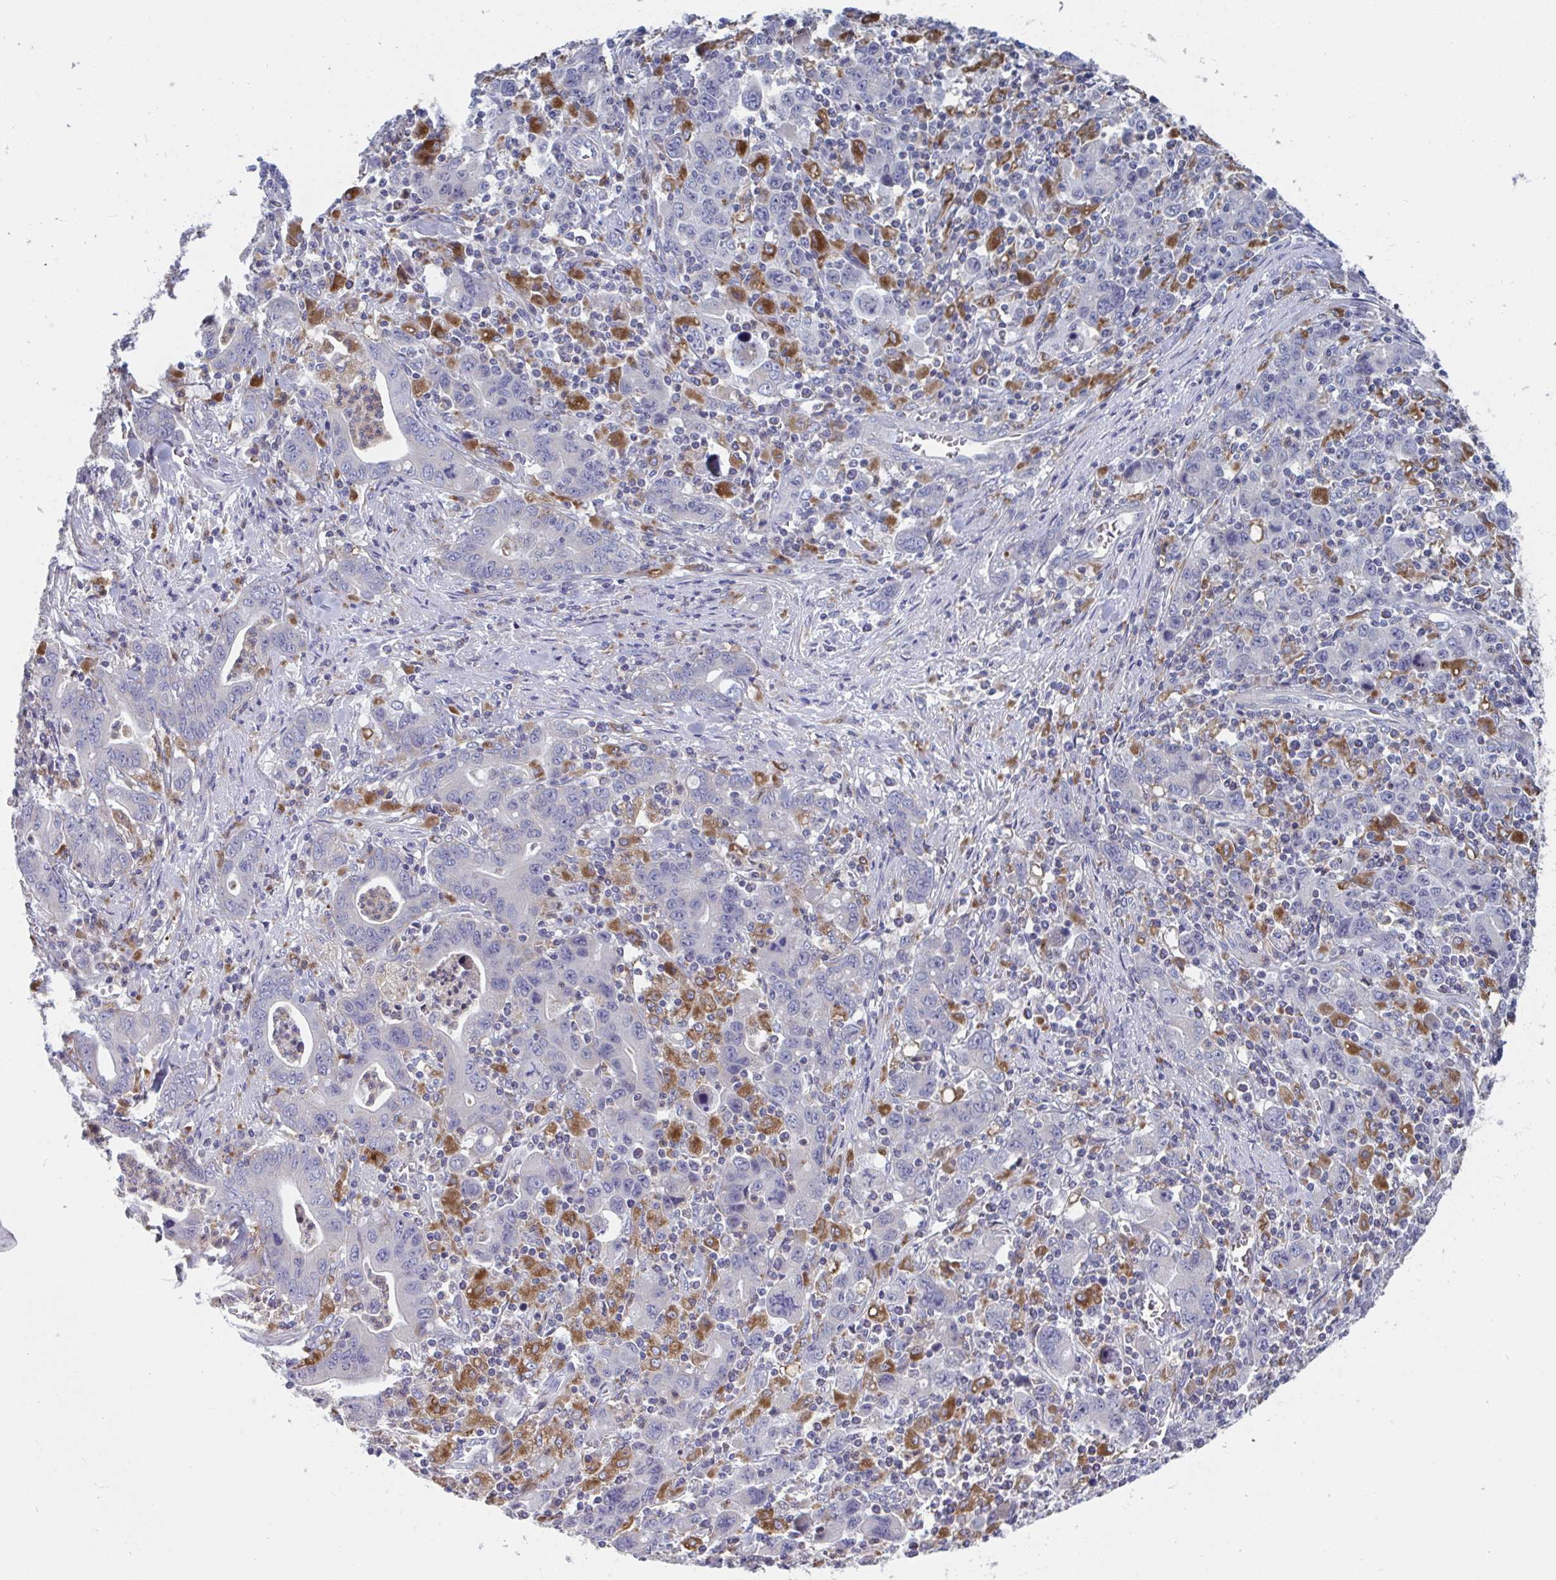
{"staining": {"intensity": "negative", "quantity": "none", "location": "none"}, "tissue": "stomach cancer", "cell_type": "Tumor cells", "image_type": "cancer", "snomed": [{"axis": "morphology", "description": "Adenocarcinoma, NOS"}, {"axis": "topography", "description": "Stomach, upper"}], "caption": "Protein analysis of stomach cancer shows no significant staining in tumor cells. (DAB IHC, high magnification).", "gene": "NIPSNAP1", "patient": {"sex": "male", "age": 69}}